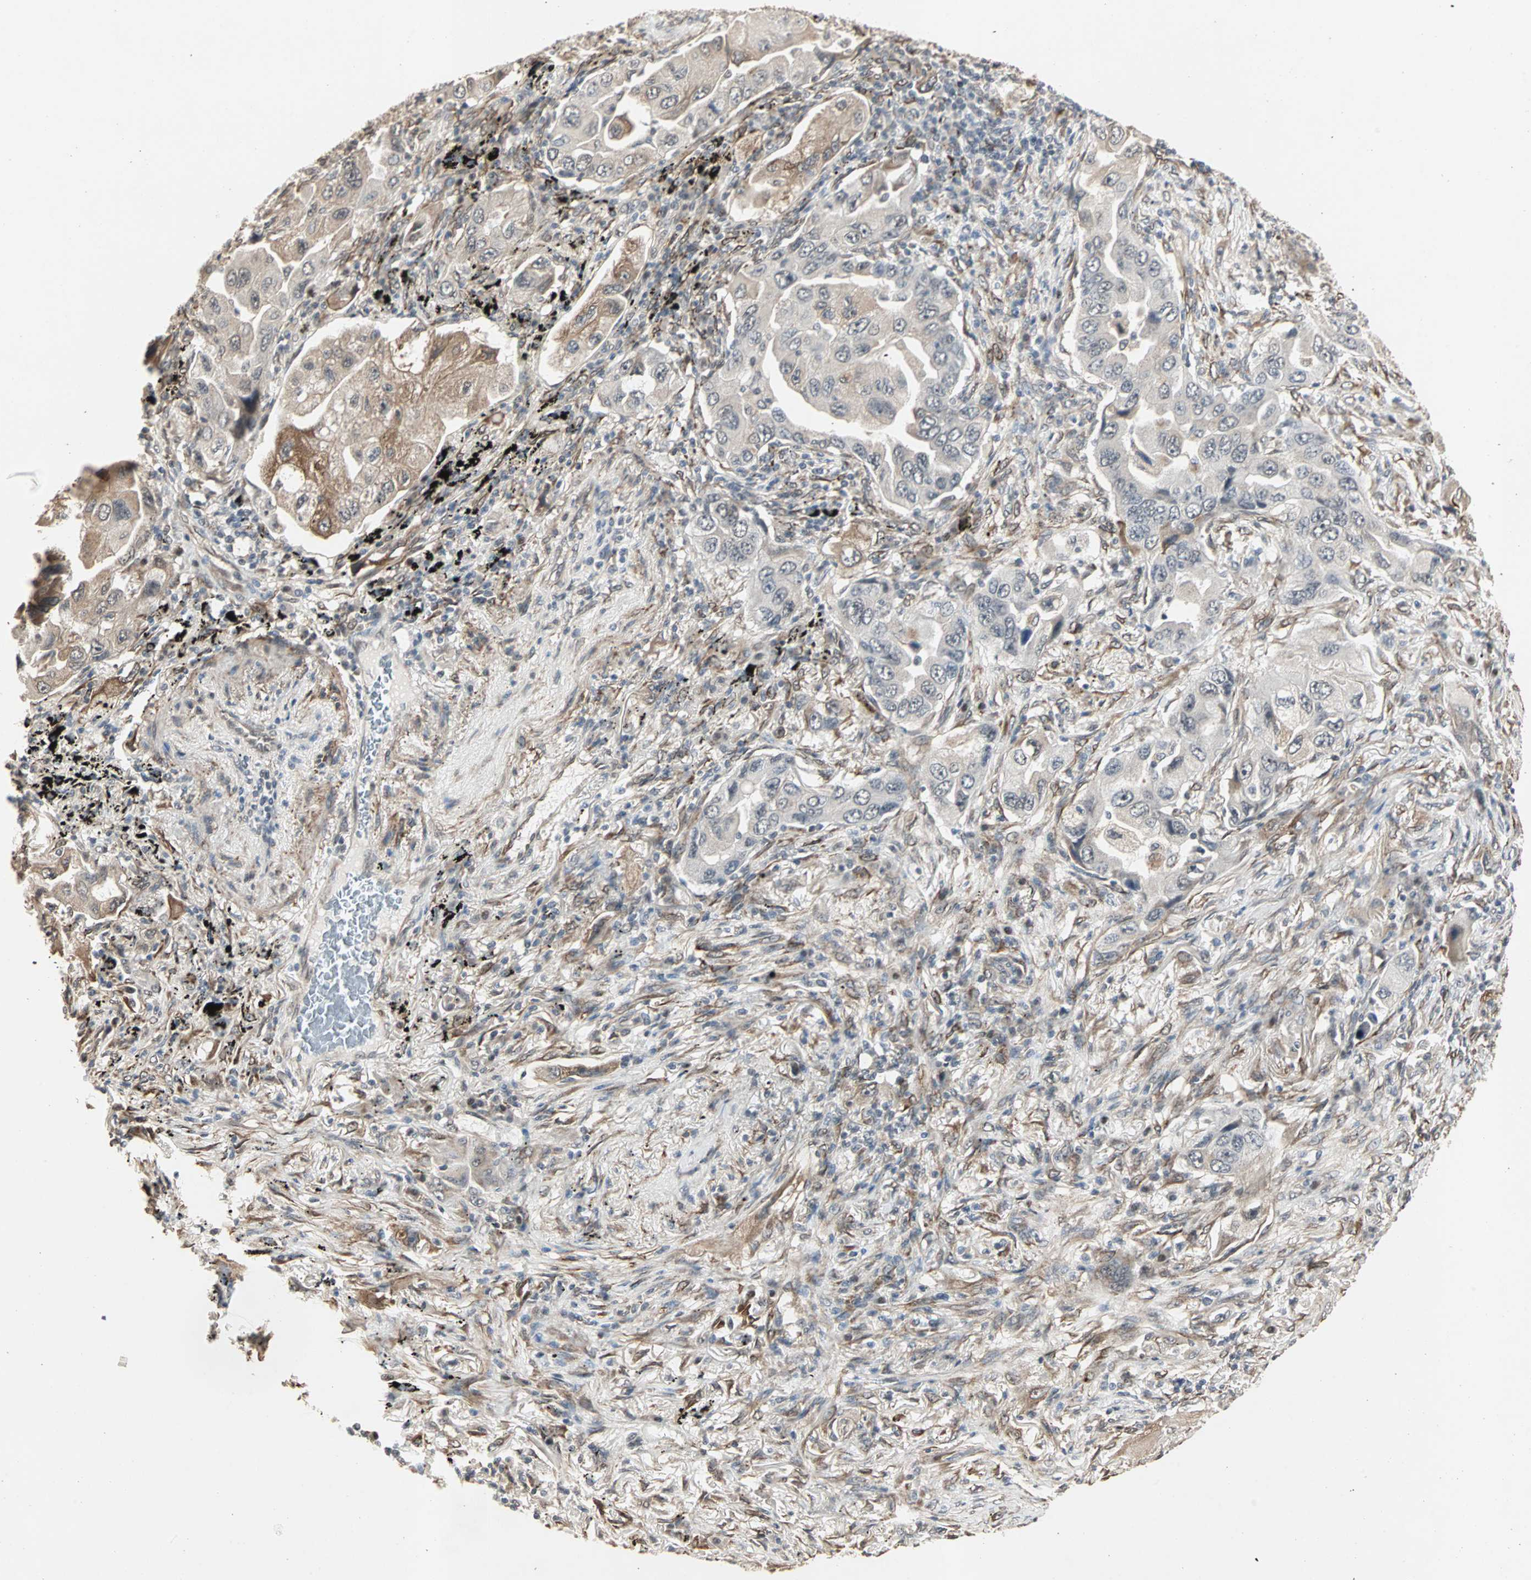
{"staining": {"intensity": "weak", "quantity": "25%-75%", "location": "cytoplasmic/membranous"}, "tissue": "lung cancer", "cell_type": "Tumor cells", "image_type": "cancer", "snomed": [{"axis": "morphology", "description": "Adenocarcinoma, NOS"}, {"axis": "topography", "description": "Lung"}], "caption": "Weak cytoplasmic/membranous expression is identified in approximately 25%-75% of tumor cells in adenocarcinoma (lung).", "gene": "TRPV4", "patient": {"sex": "female", "age": 65}}